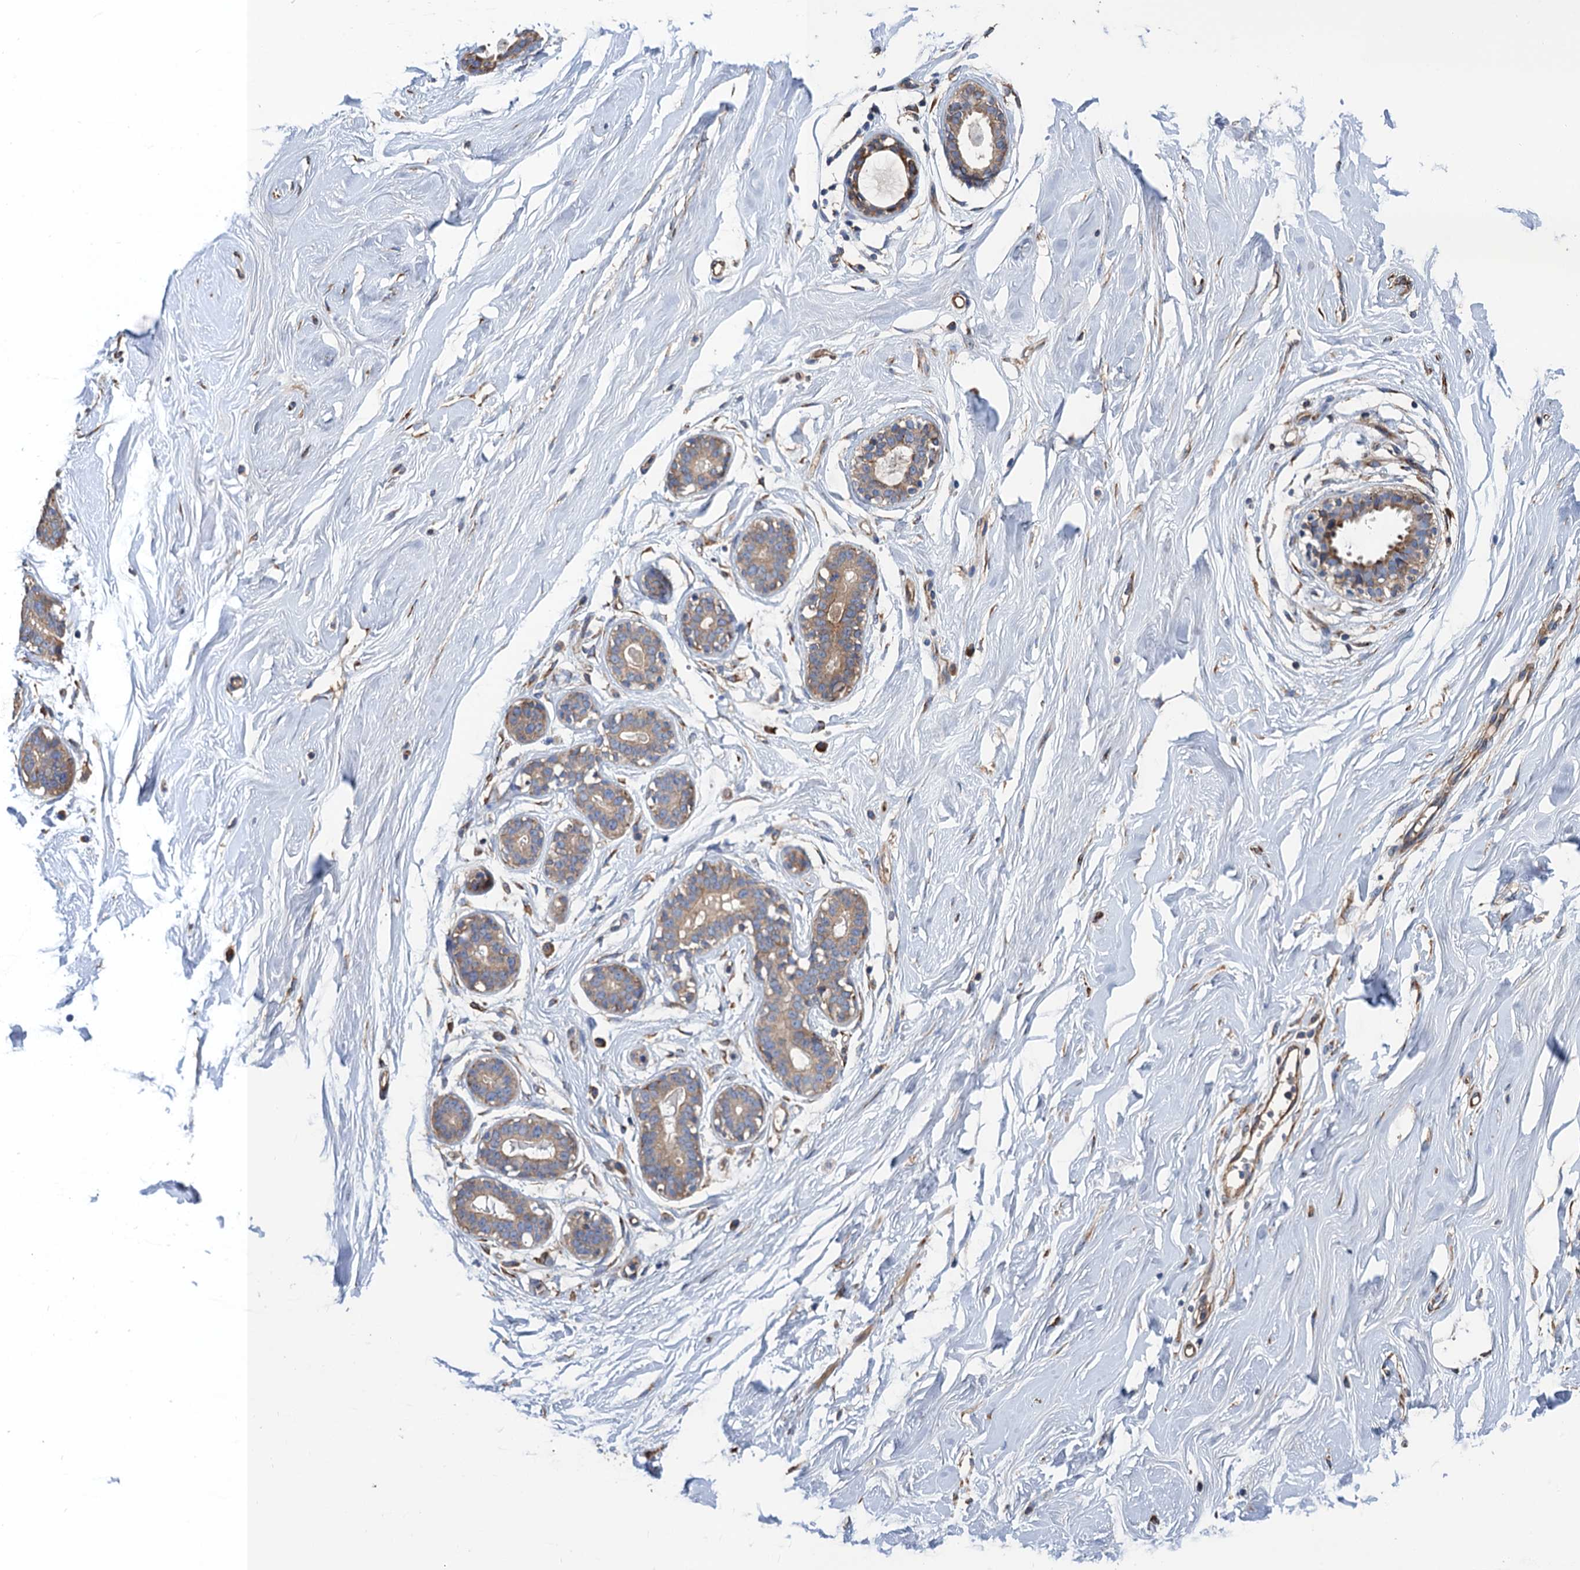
{"staining": {"intensity": "moderate", "quantity": ">75%", "location": "cytoplasmic/membranous"}, "tissue": "breast", "cell_type": "Adipocytes", "image_type": "normal", "snomed": [{"axis": "morphology", "description": "Normal tissue, NOS"}, {"axis": "morphology", "description": "Adenoma, NOS"}, {"axis": "topography", "description": "Breast"}], "caption": "Benign breast exhibits moderate cytoplasmic/membranous positivity in about >75% of adipocytes, visualized by immunohistochemistry.", "gene": "CNNM1", "patient": {"sex": "female", "age": 23}}